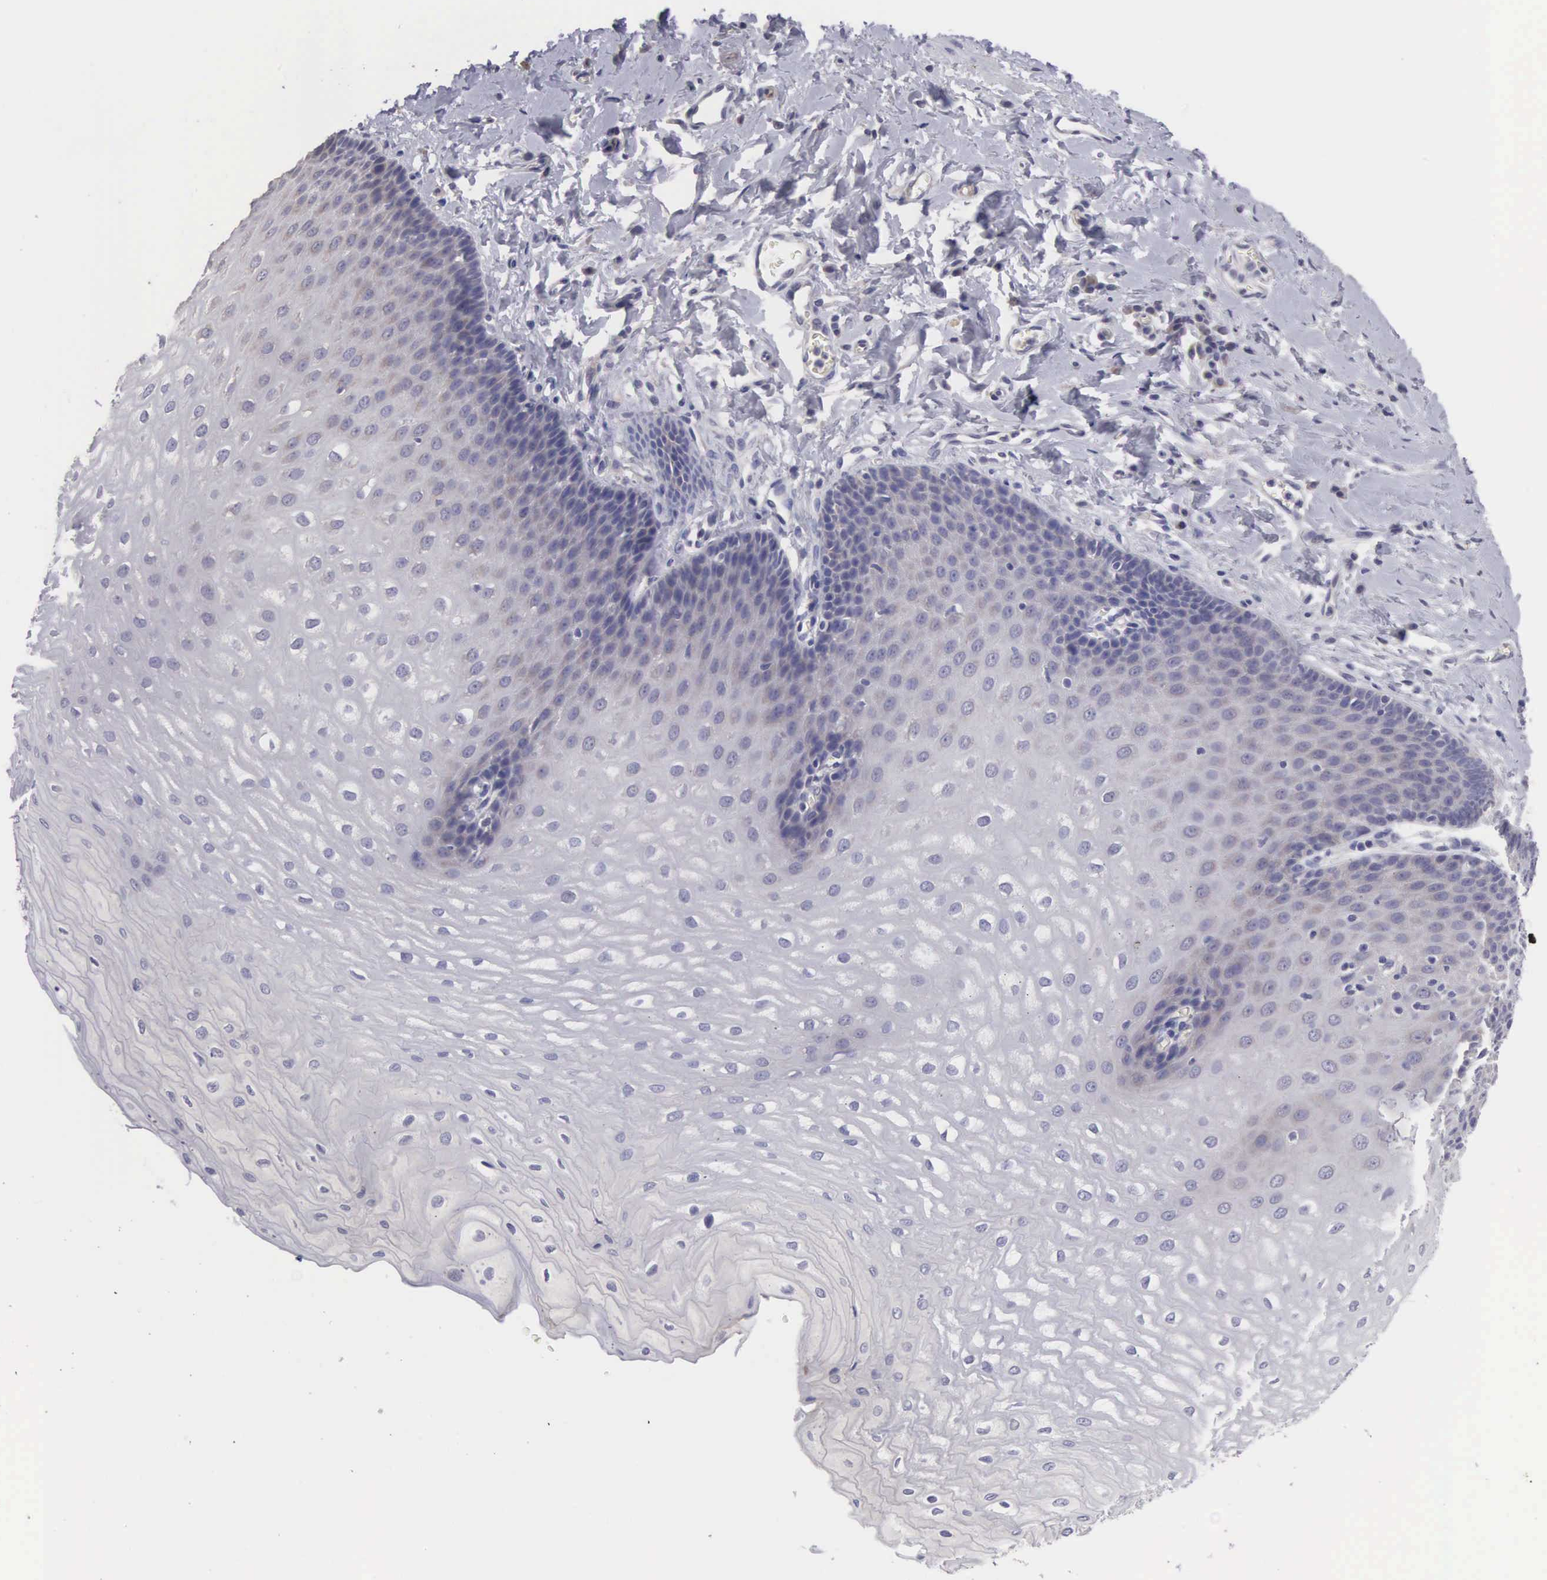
{"staining": {"intensity": "negative", "quantity": "none", "location": "none"}, "tissue": "esophagus", "cell_type": "Squamous epithelial cells", "image_type": "normal", "snomed": [{"axis": "morphology", "description": "Normal tissue, NOS"}, {"axis": "topography", "description": "Esophagus"}], "caption": "The IHC photomicrograph has no significant positivity in squamous epithelial cells of esophagus. (DAB IHC, high magnification).", "gene": "SLITRK4", "patient": {"sex": "male", "age": 70}}